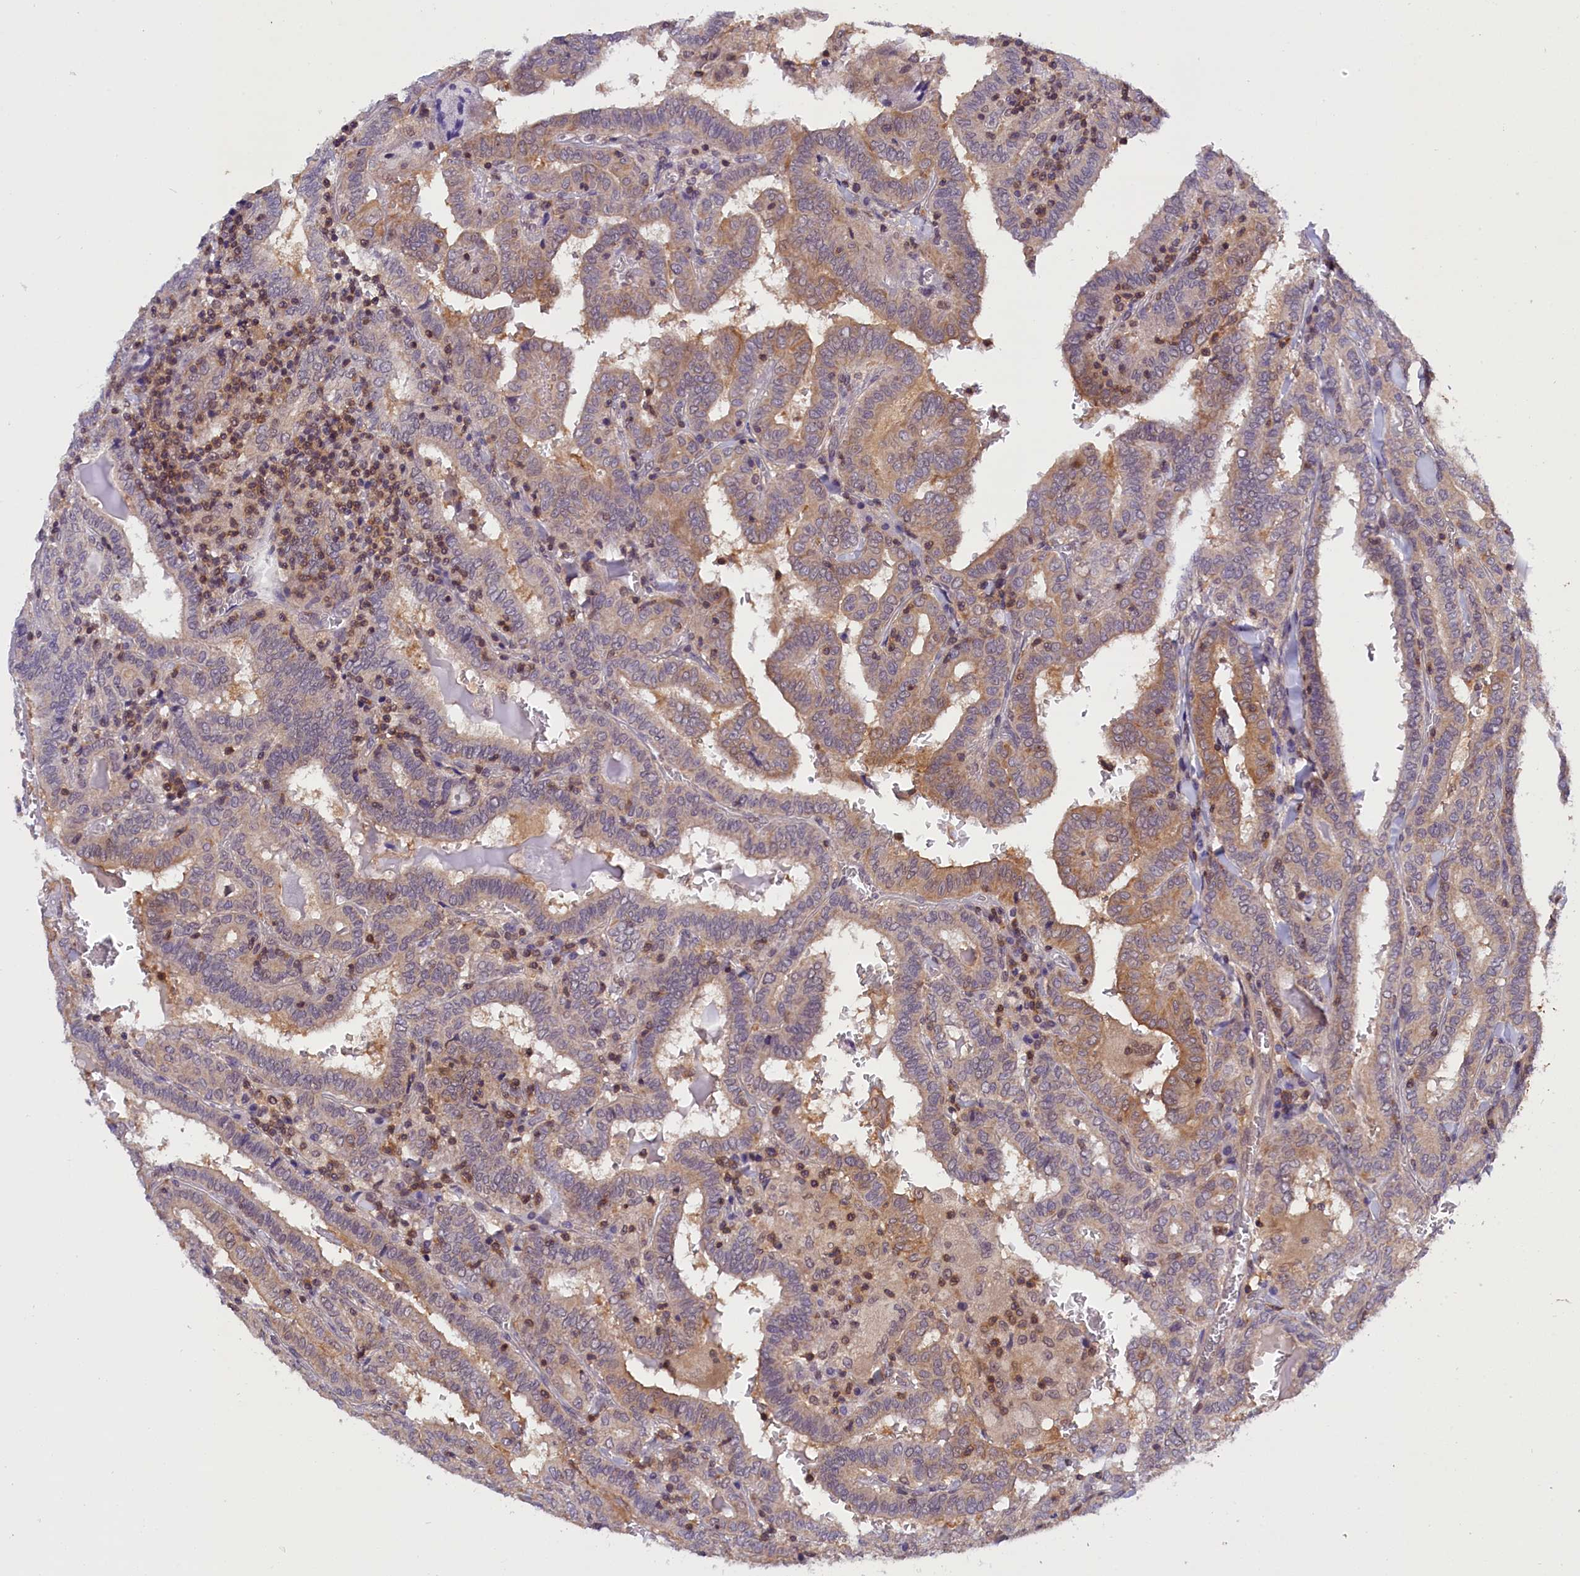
{"staining": {"intensity": "weak", "quantity": "<25%", "location": "cytoplasmic/membranous"}, "tissue": "thyroid cancer", "cell_type": "Tumor cells", "image_type": "cancer", "snomed": [{"axis": "morphology", "description": "Papillary adenocarcinoma, NOS"}, {"axis": "topography", "description": "Thyroid gland"}], "caption": "This is an immunohistochemistry image of human thyroid papillary adenocarcinoma. There is no staining in tumor cells.", "gene": "TBCB", "patient": {"sex": "female", "age": 72}}